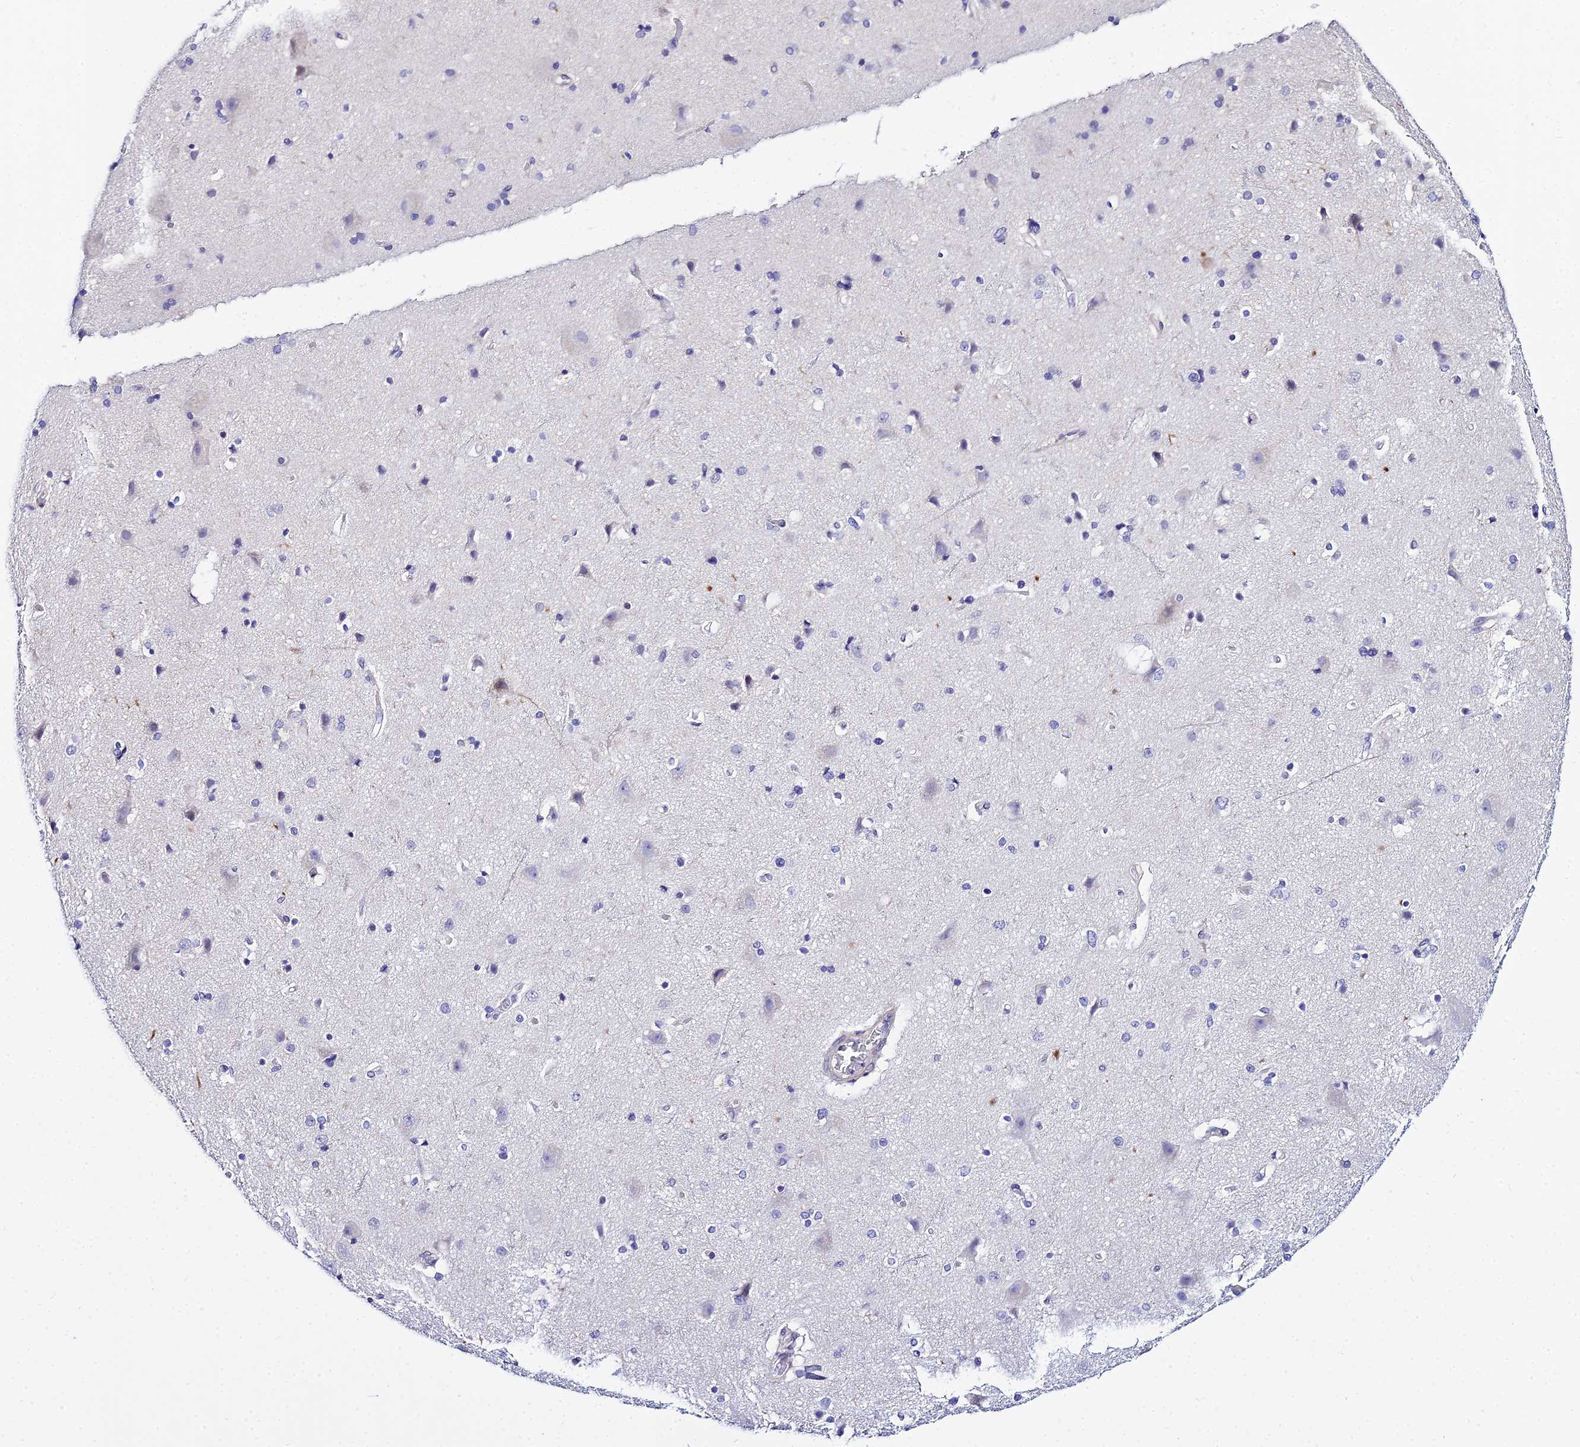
{"staining": {"intensity": "negative", "quantity": "none", "location": "none"}, "tissue": "cerebral cortex", "cell_type": "Endothelial cells", "image_type": "normal", "snomed": [{"axis": "morphology", "description": "Normal tissue, NOS"}, {"axis": "topography", "description": "Cerebral cortex"}], "caption": "Cerebral cortex stained for a protein using immunohistochemistry exhibits no positivity endothelial cells.", "gene": "ZNF628", "patient": {"sex": "female", "age": 54}}